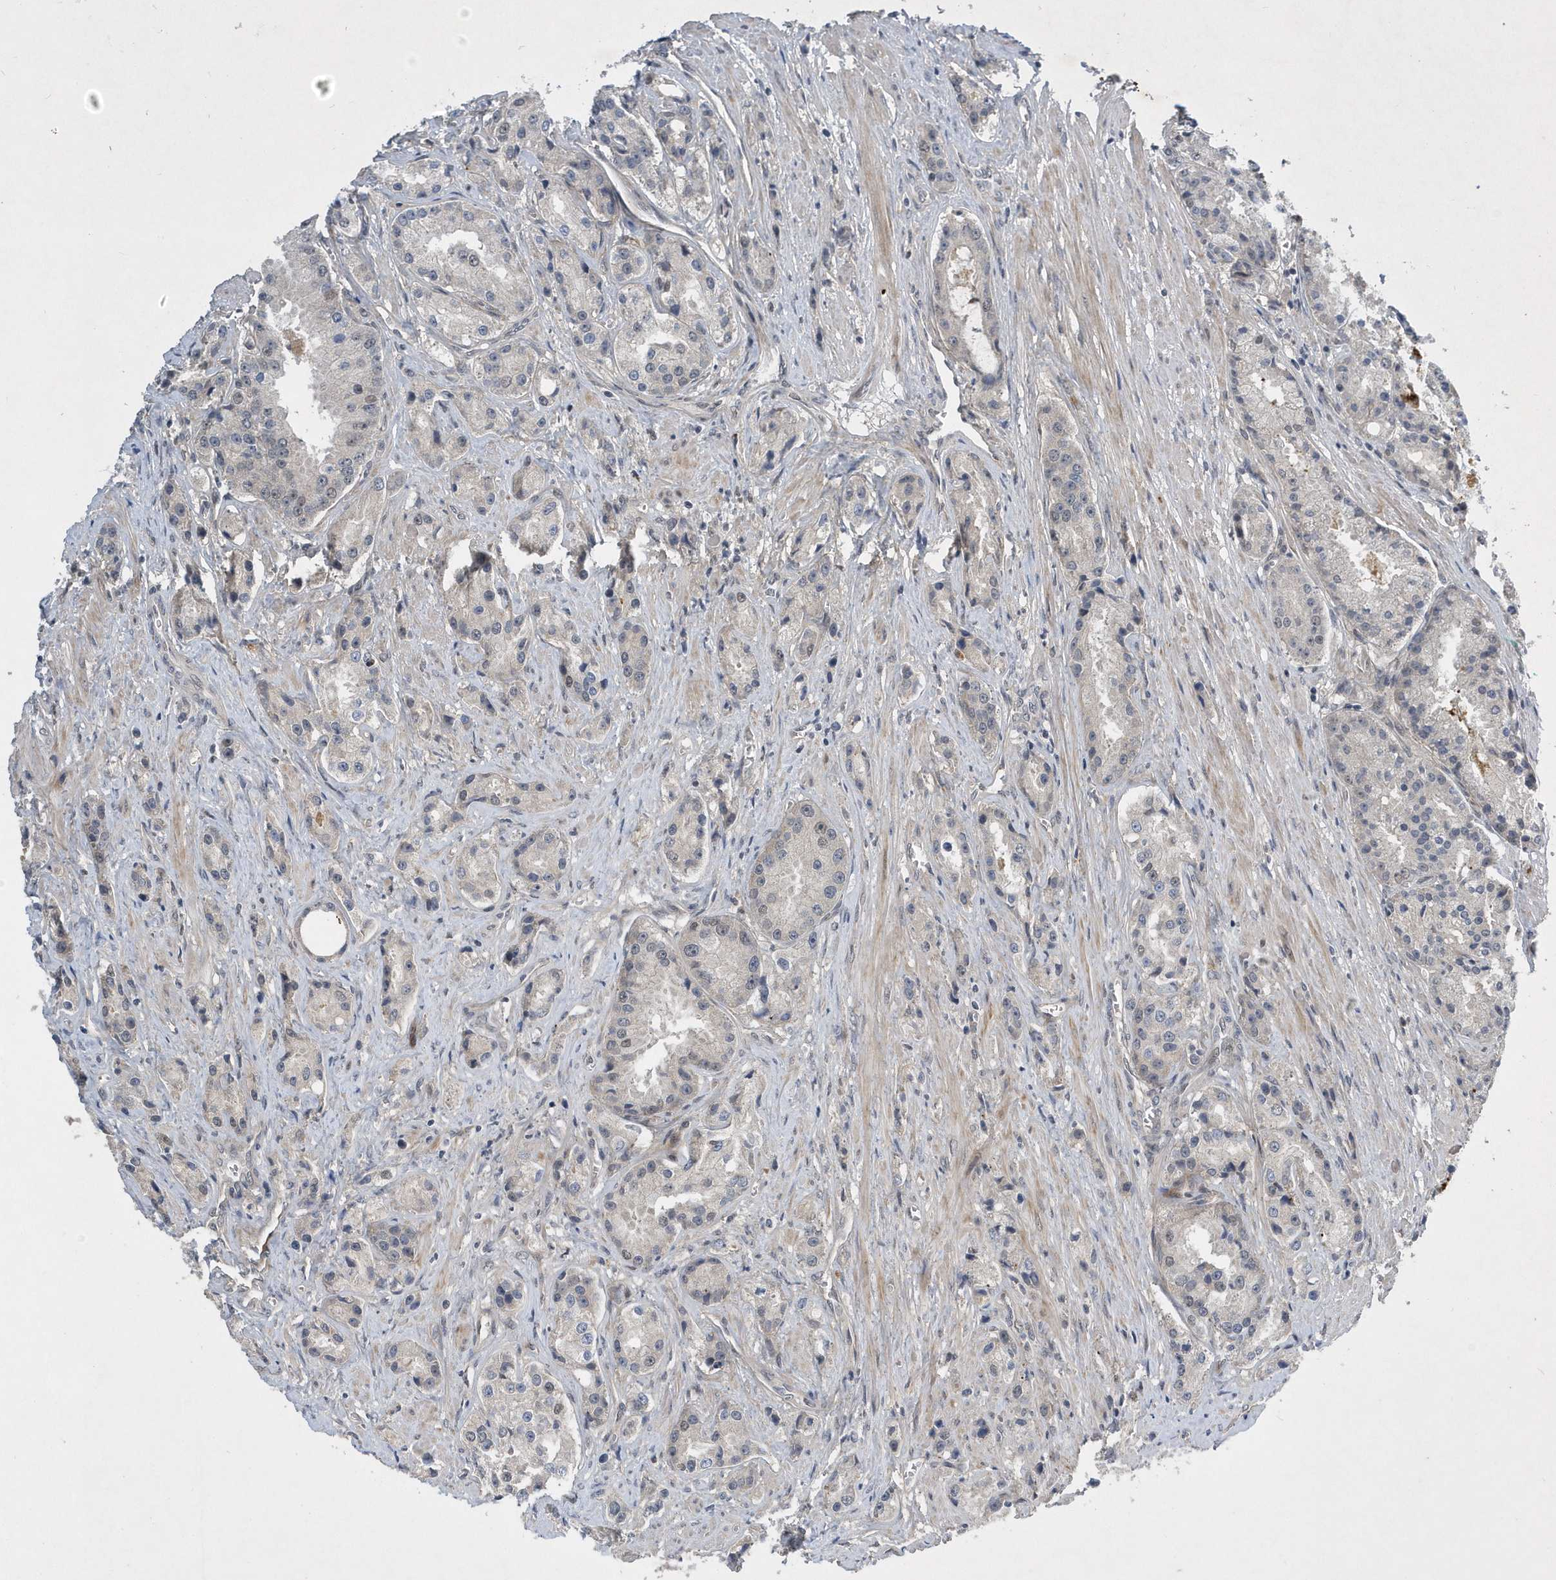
{"staining": {"intensity": "negative", "quantity": "none", "location": "none"}, "tissue": "prostate cancer", "cell_type": "Tumor cells", "image_type": "cancer", "snomed": [{"axis": "morphology", "description": "Adenocarcinoma, High grade"}, {"axis": "topography", "description": "Prostate"}], "caption": "This is an immunohistochemistry (IHC) photomicrograph of human adenocarcinoma (high-grade) (prostate). There is no positivity in tumor cells.", "gene": "FAM217A", "patient": {"sex": "male", "age": 60}}